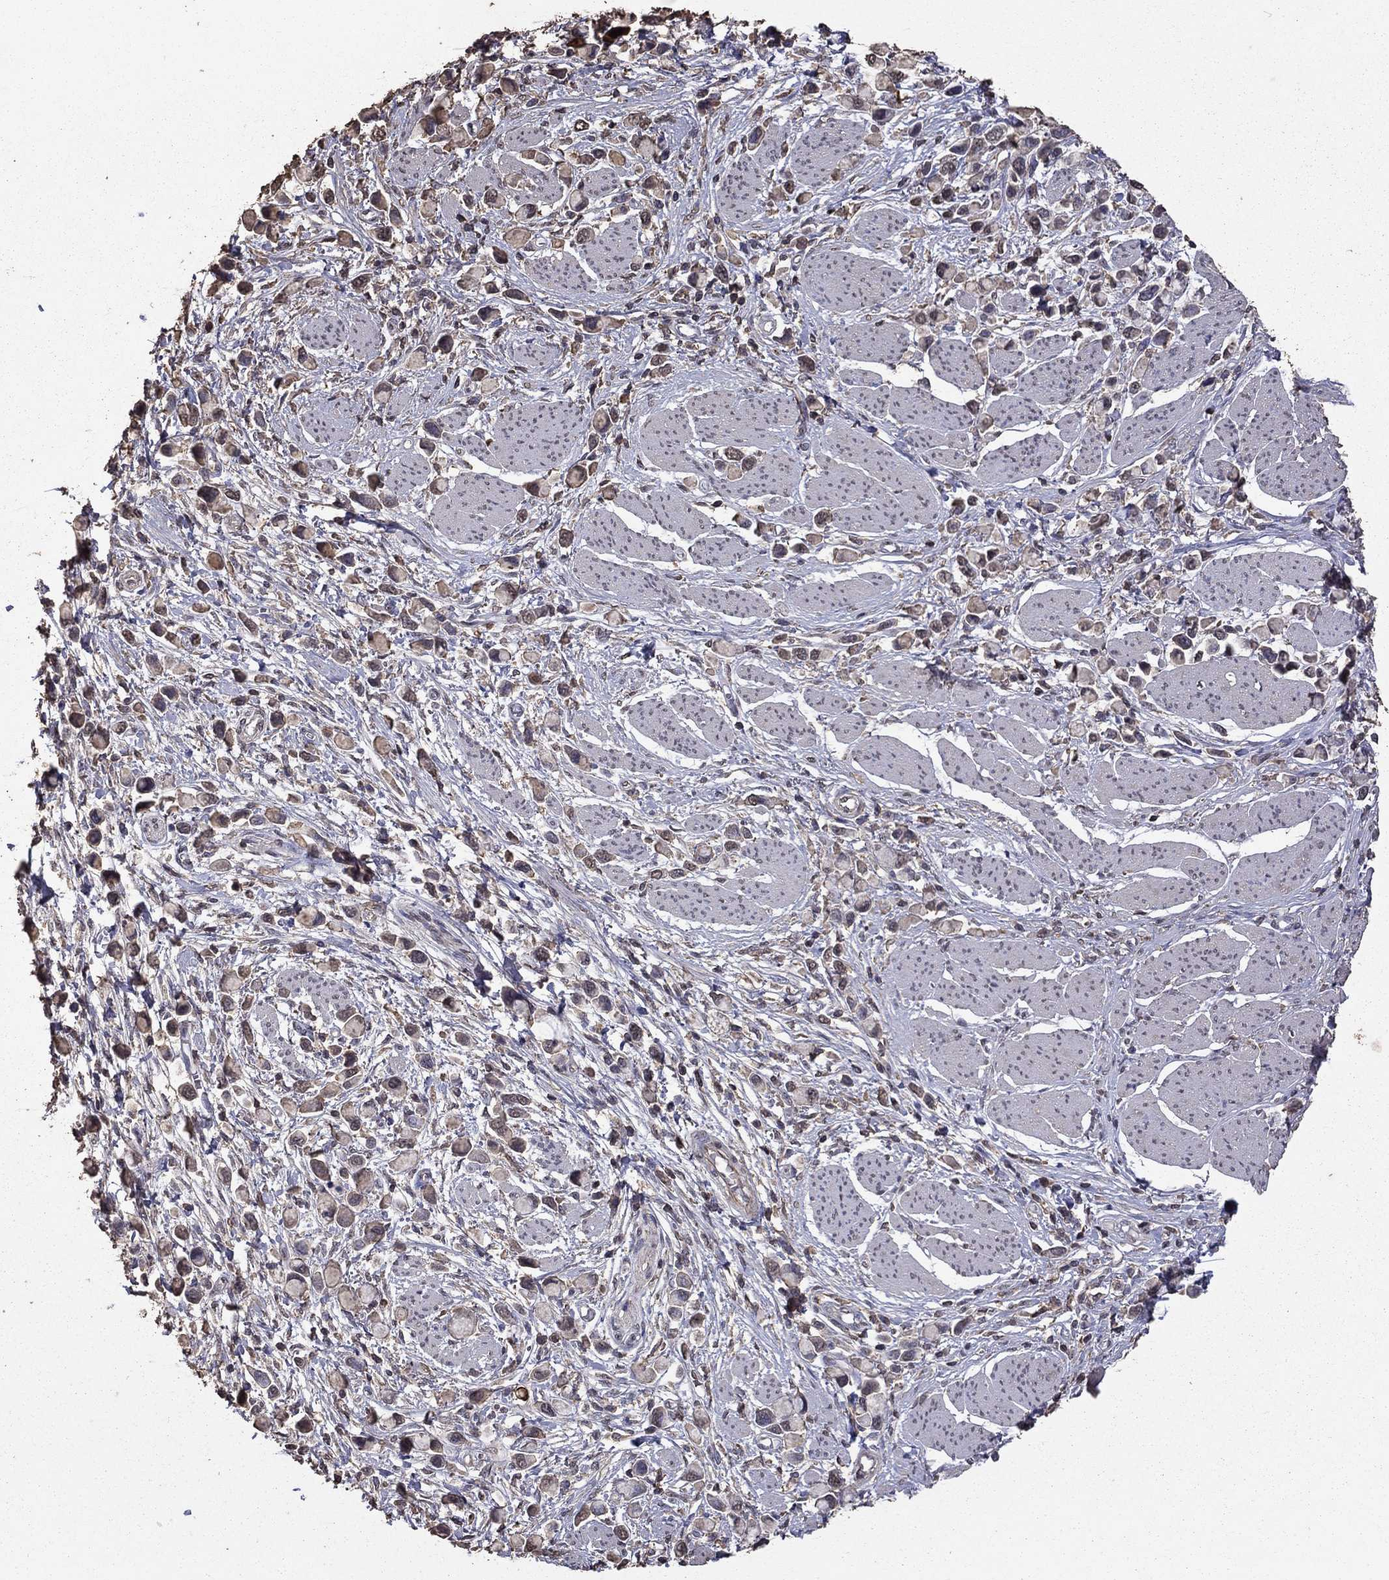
{"staining": {"intensity": "negative", "quantity": "none", "location": "none"}, "tissue": "stomach cancer", "cell_type": "Tumor cells", "image_type": "cancer", "snomed": [{"axis": "morphology", "description": "Adenocarcinoma, NOS"}, {"axis": "topography", "description": "Stomach"}], "caption": "This is a histopathology image of immunohistochemistry (IHC) staining of stomach adenocarcinoma, which shows no staining in tumor cells.", "gene": "SERPINA5", "patient": {"sex": "female", "age": 81}}